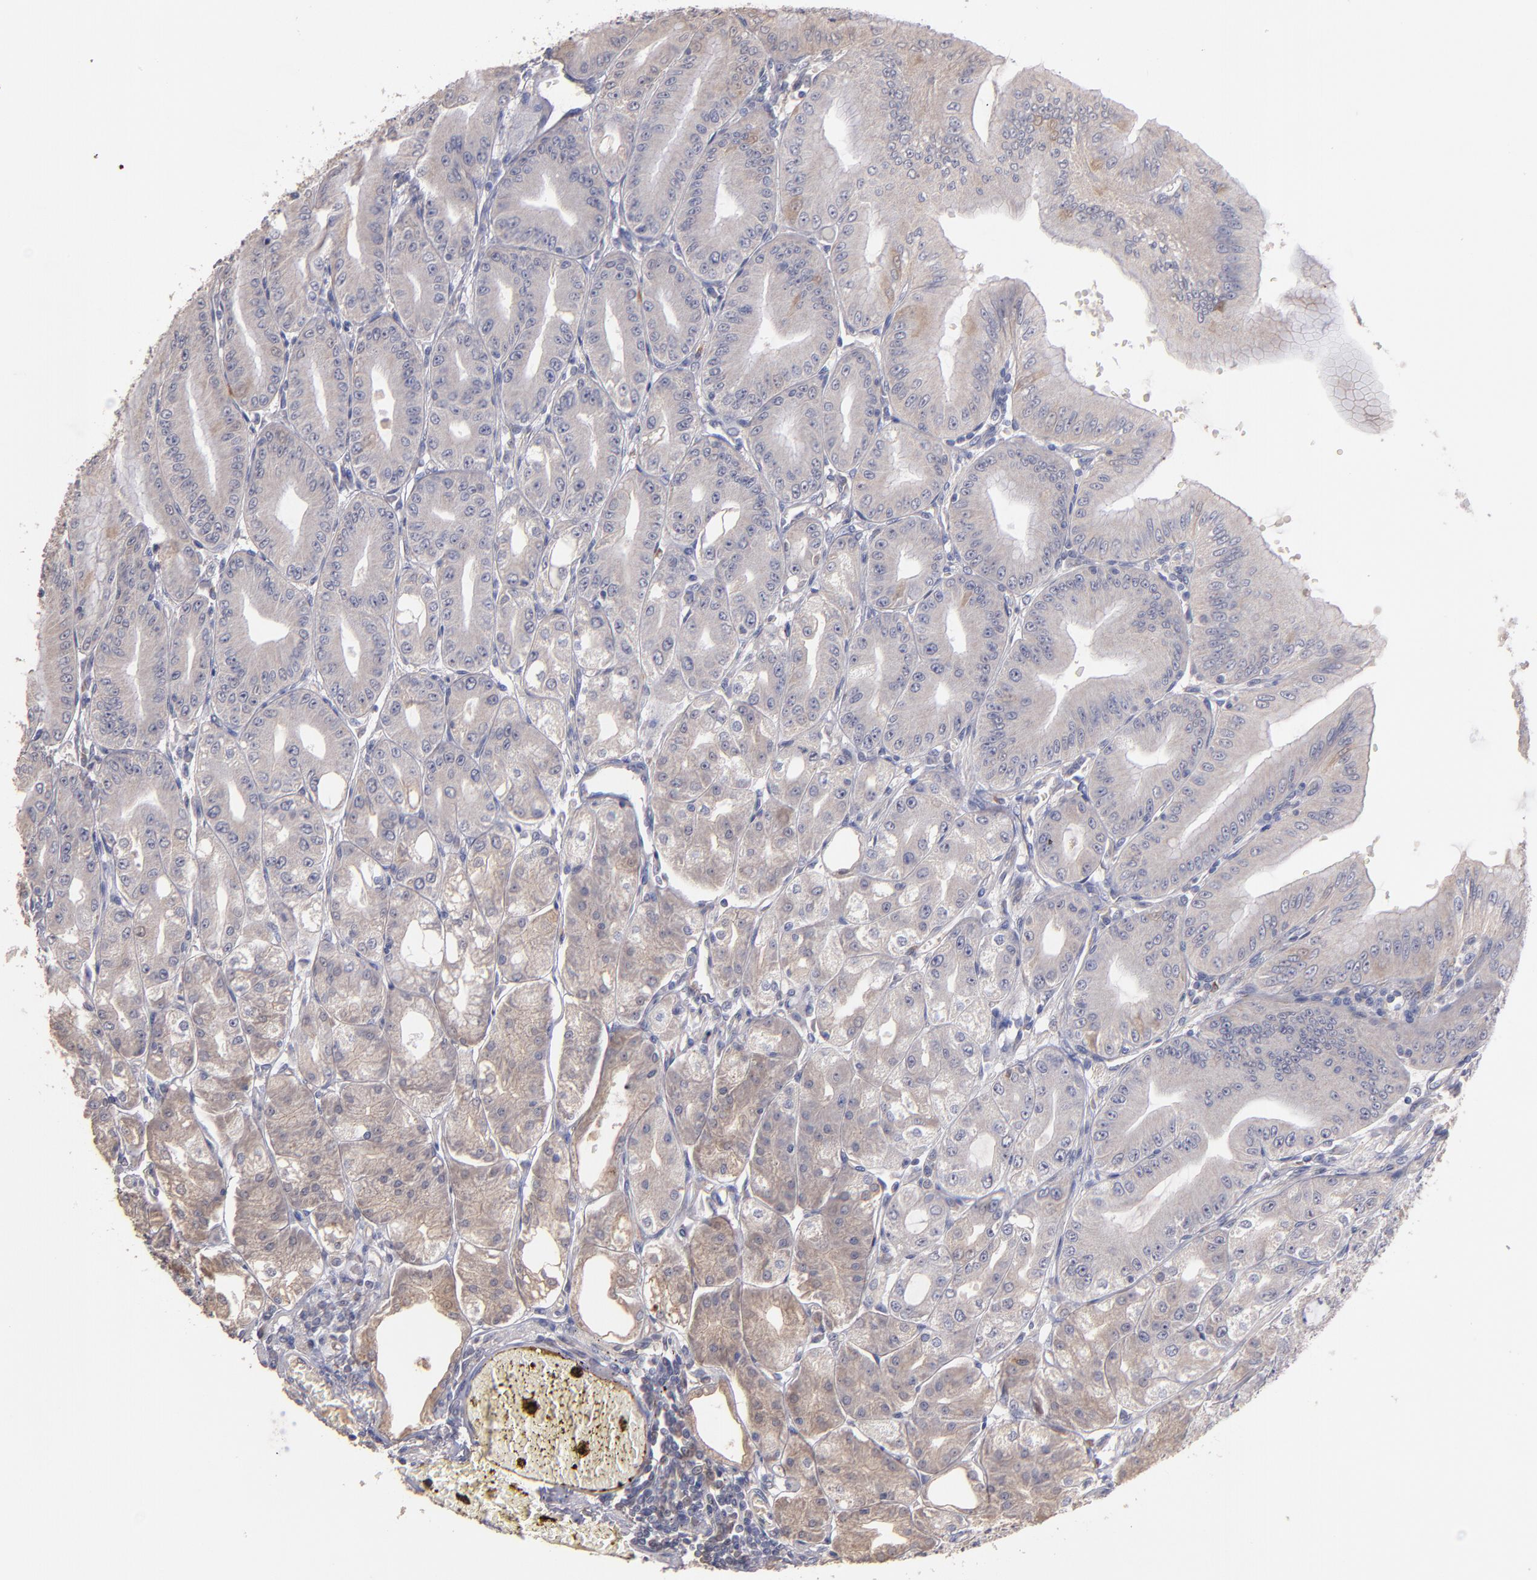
{"staining": {"intensity": "weak", "quantity": "<25%", "location": "cytoplasmic/membranous"}, "tissue": "stomach", "cell_type": "Glandular cells", "image_type": "normal", "snomed": [{"axis": "morphology", "description": "Normal tissue, NOS"}, {"axis": "topography", "description": "Stomach, lower"}], "caption": "Glandular cells are negative for protein expression in benign human stomach. (DAB immunohistochemistry (IHC) visualized using brightfield microscopy, high magnification).", "gene": "MAGEE1", "patient": {"sex": "male", "age": 71}}